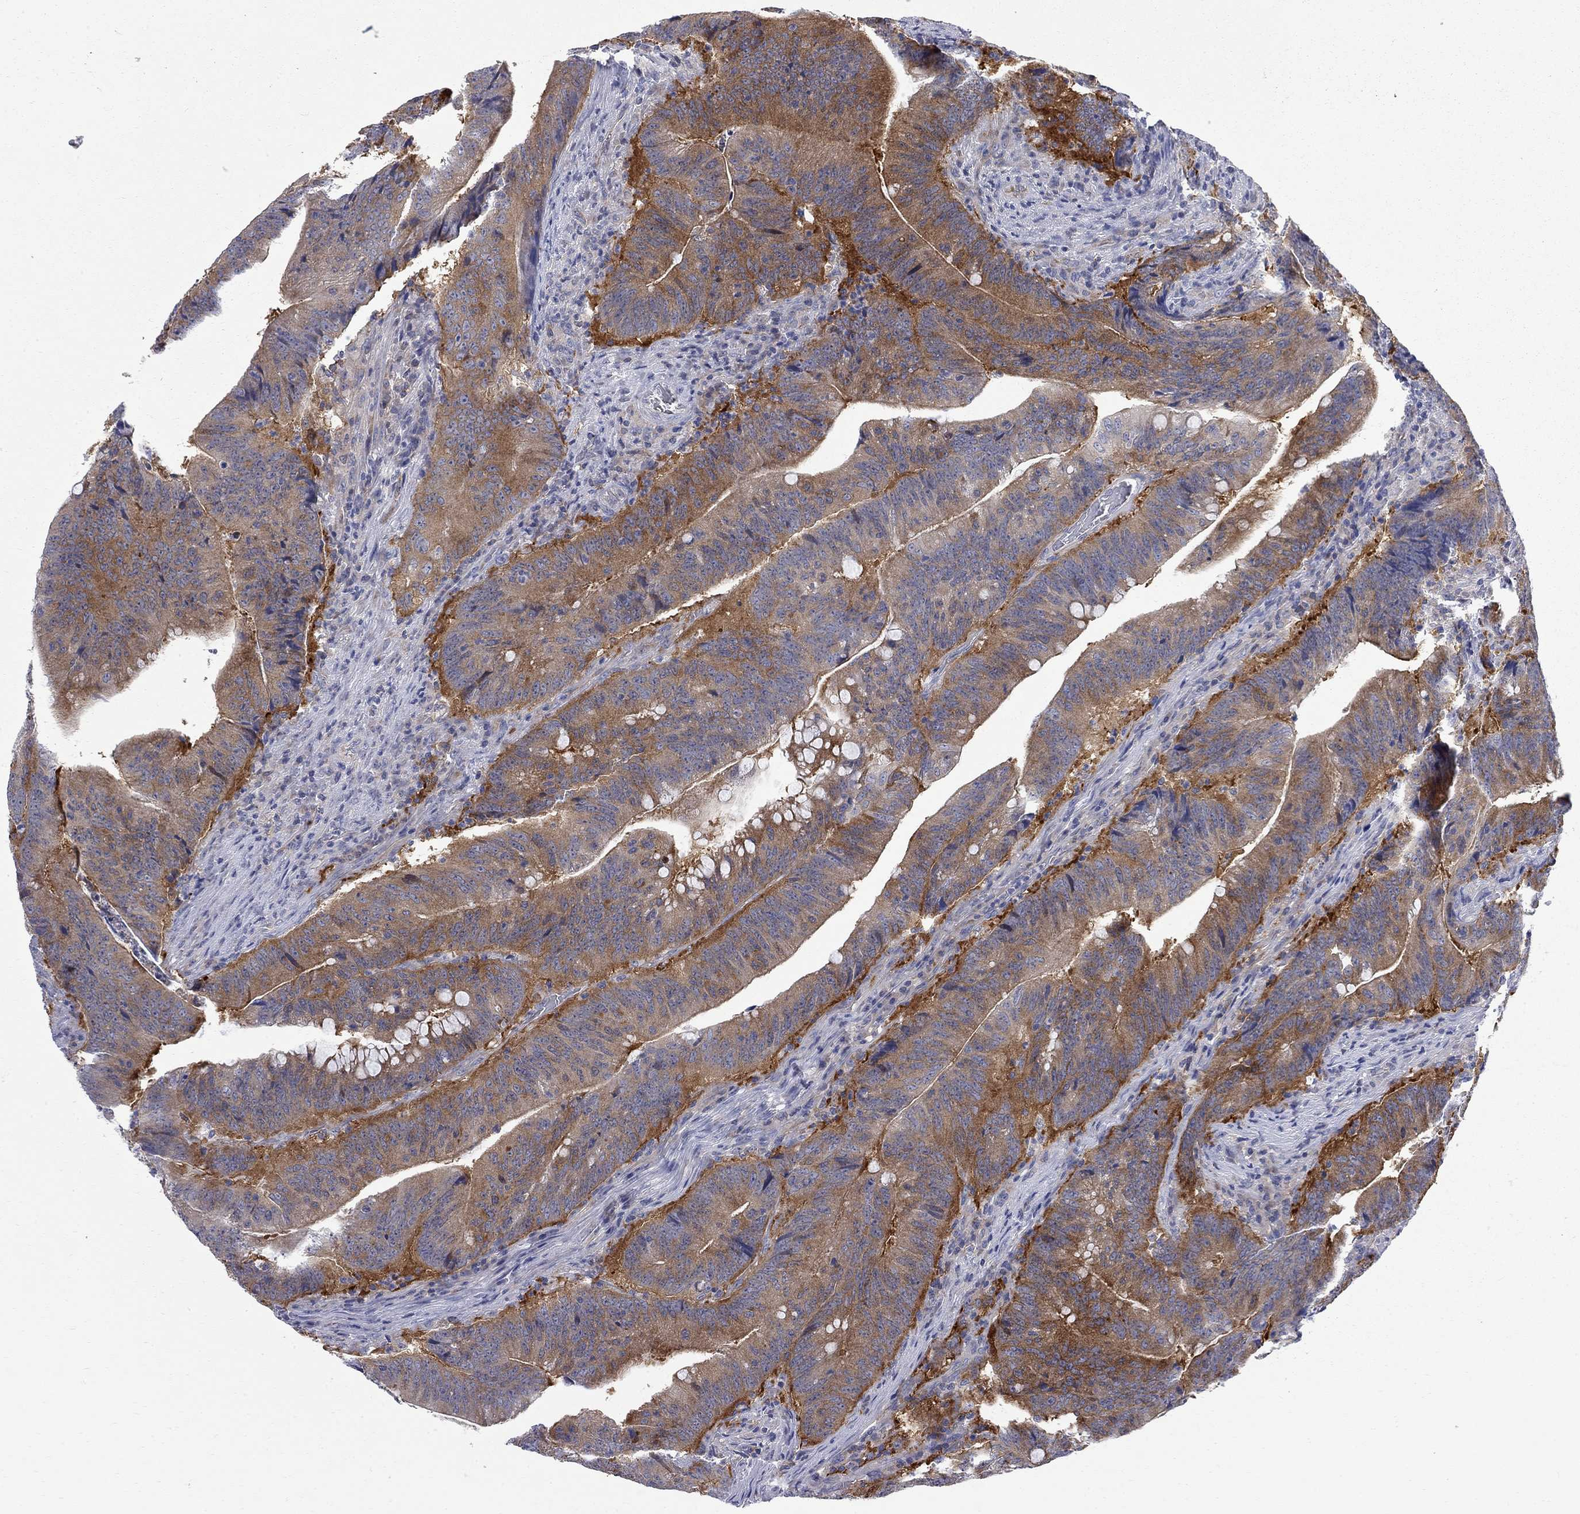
{"staining": {"intensity": "strong", "quantity": "<25%", "location": "cytoplasmic/membranous"}, "tissue": "colorectal cancer", "cell_type": "Tumor cells", "image_type": "cancer", "snomed": [{"axis": "morphology", "description": "Adenocarcinoma, NOS"}, {"axis": "topography", "description": "Colon"}], "caption": "Colorectal cancer (adenocarcinoma) was stained to show a protein in brown. There is medium levels of strong cytoplasmic/membranous staining in about <25% of tumor cells.", "gene": "GALNT8", "patient": {"sex": "female", "age": 87}}